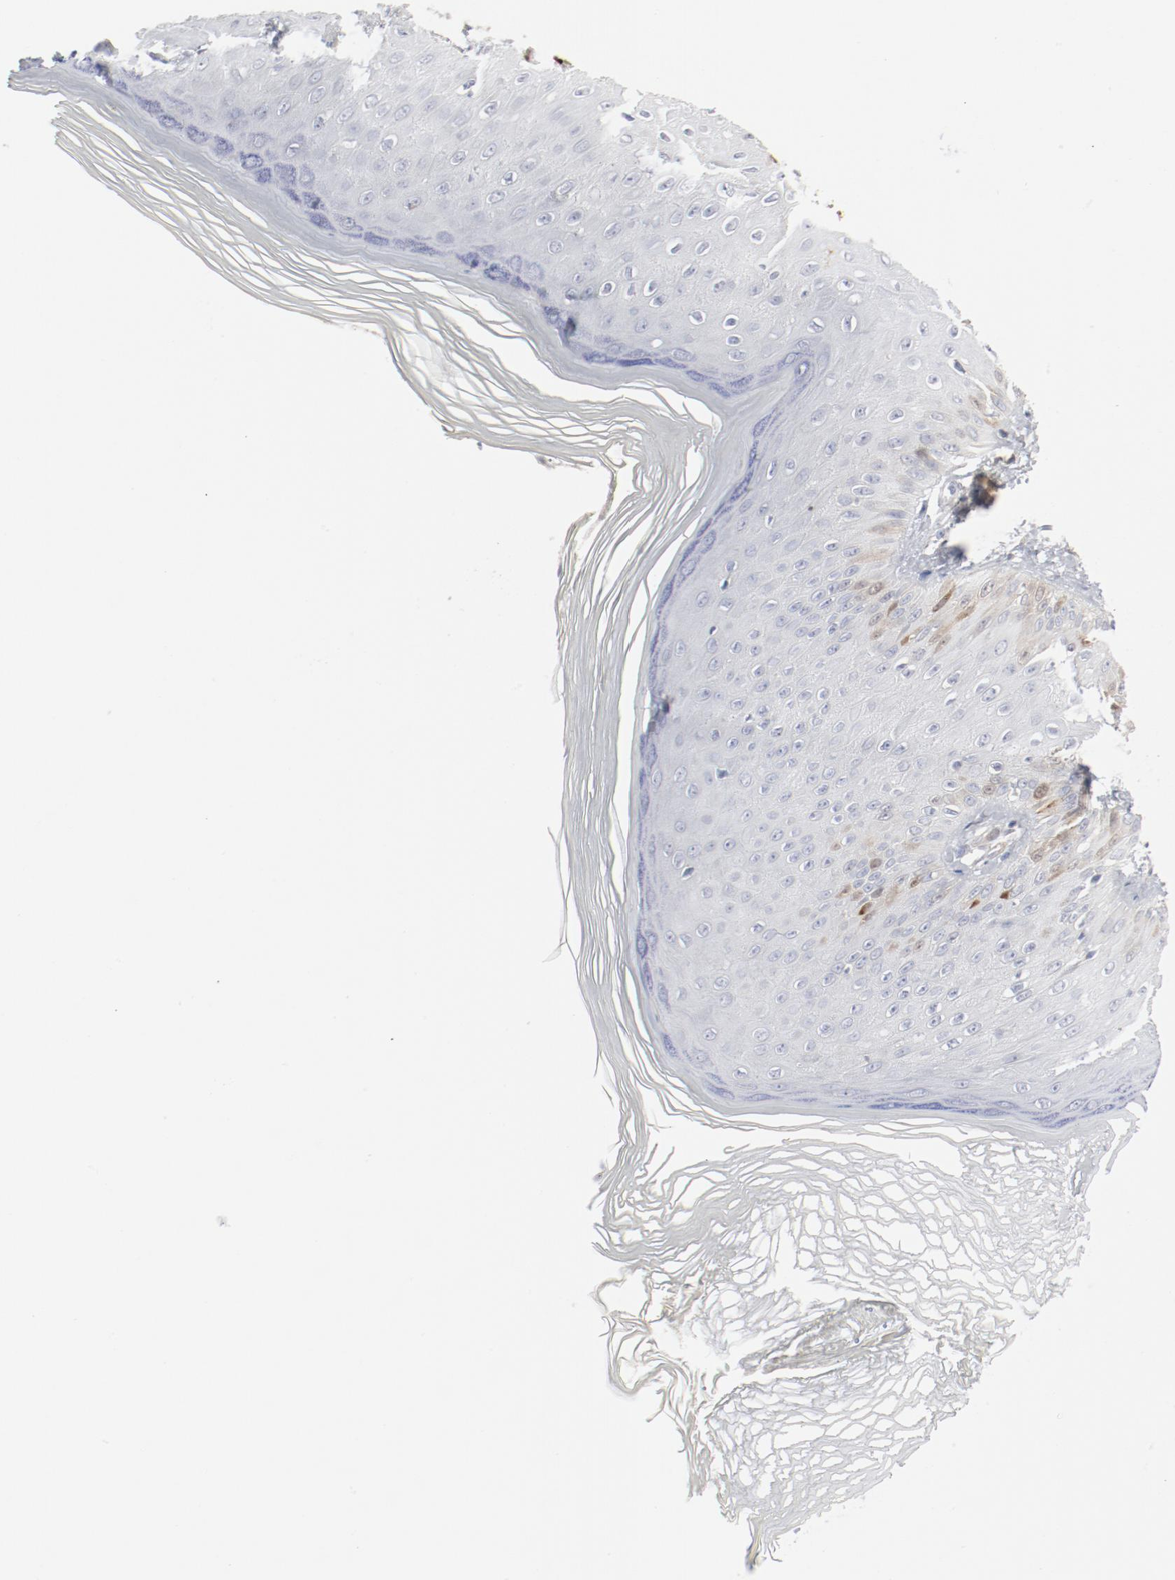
{"staining": {"intensity": "moderate", "quantity": "25%-75%", "location": "nuclear"}, "tissue": "skin", "cell_type": "Epidermal cells", "image_type": "normal", "snomed": [{"axis": "morphology", "description": "Normal tissue, NOS"}, {"axis": "morphology", "description": "Inflammation, NOS"}, {"axis": "topography", "description": "Soft tissue"}, {"axis": "topography", "description": "Anal"}], "caption": "A micrograph of human skin stained for a protein shows moderate nuclear brown staining in epidermal cells.", "gene": "CDK1", "patient": {"sex": "female", "age": 15}}